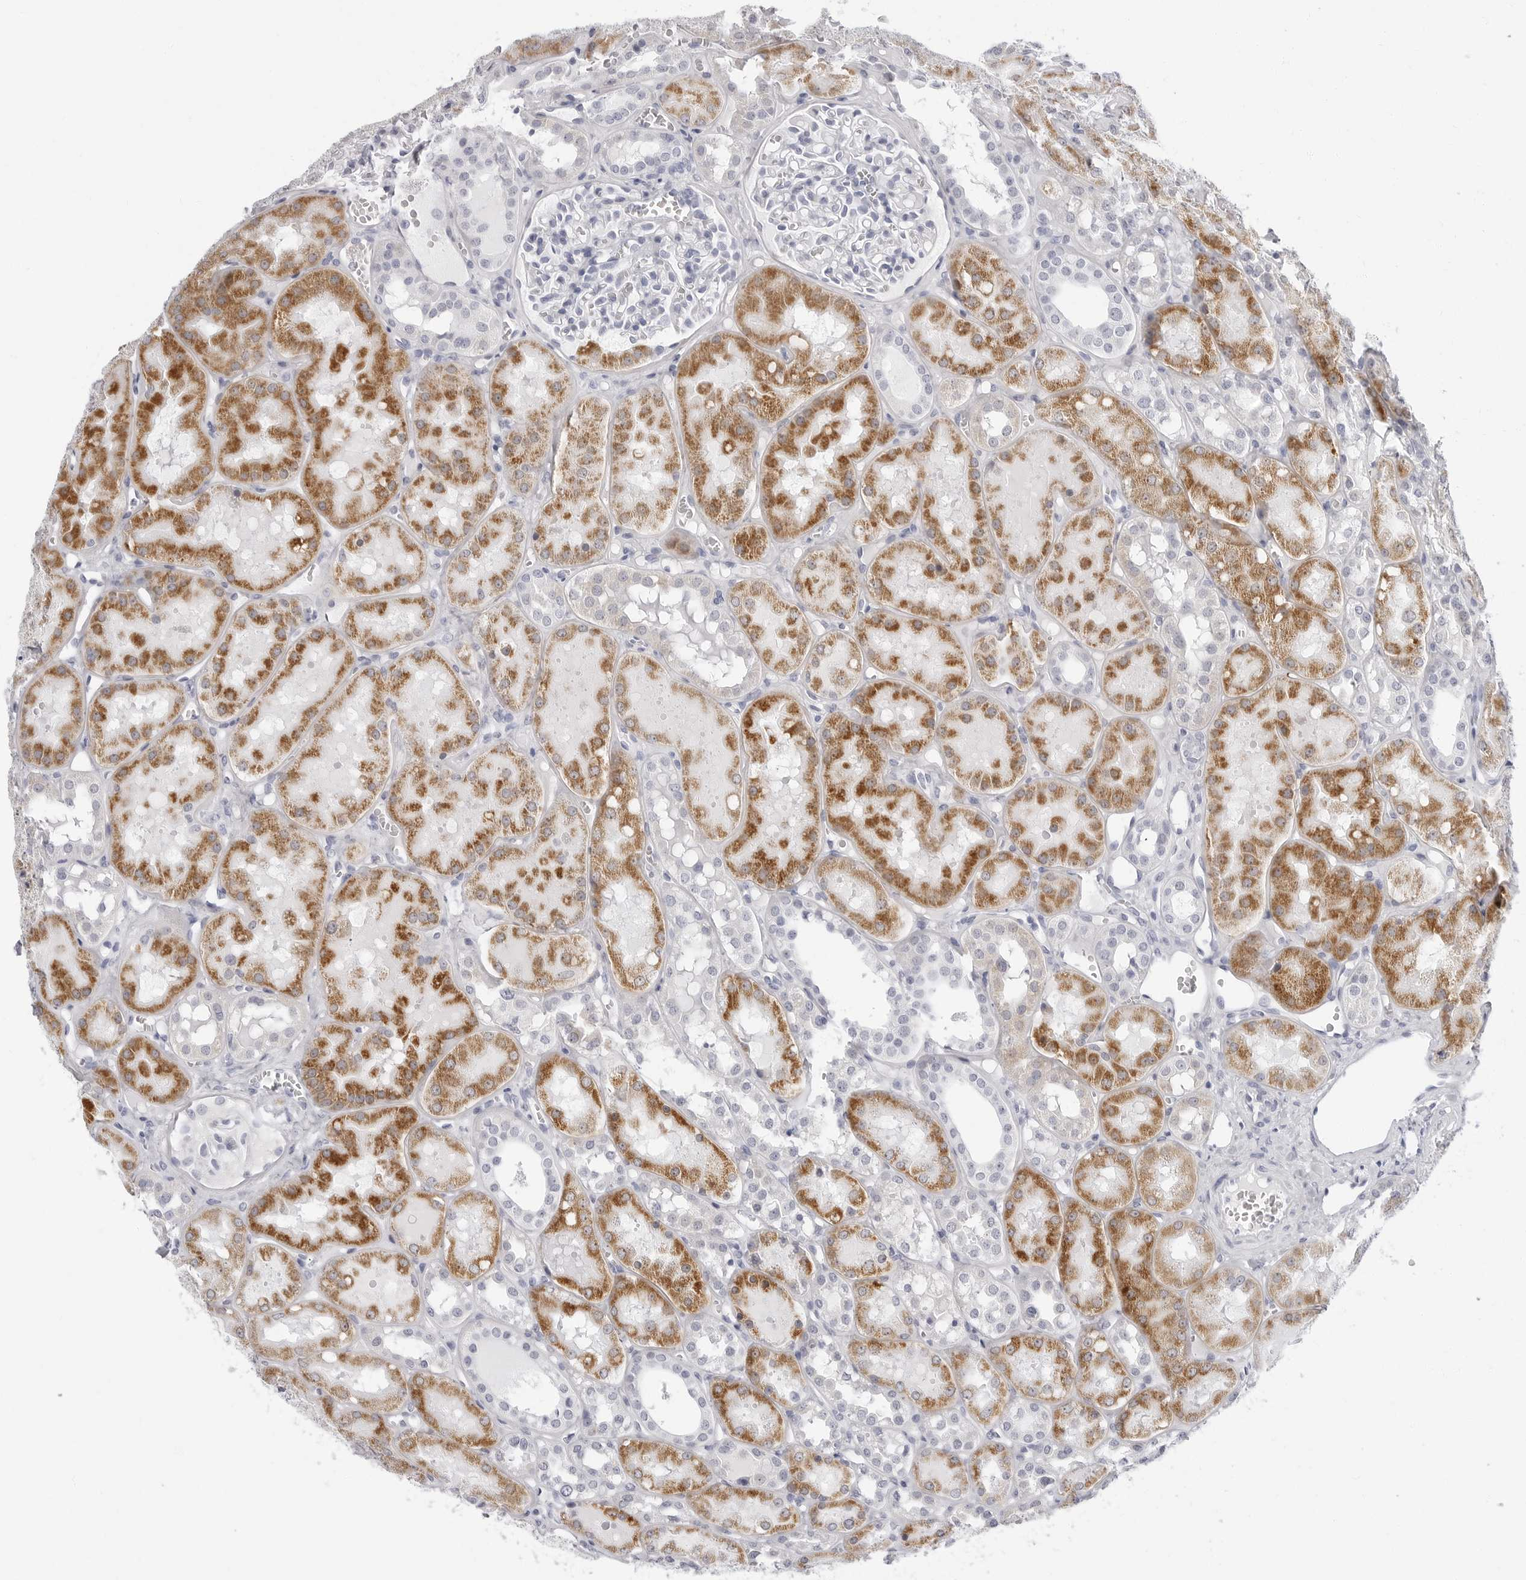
{"staining": {"intensity": "negative", "quantity": "none", "location": "none"}, "tissue": "kidney", "cell_type": "Cells in glomeruli", "image_type": "normal", "snomed": [{"axis": "morphology", "description": "Normal tissue, NOS"}, {"axis": "topography", "description": "Kidney"}], "caption": "An immunohistochemistry image of benign kidney is shown. There is no staining in cells in glomeruli of kidney. The staining was performed using DAB to visualize the protein expression in brown, while the nuclei were stained in blue with hematoxylin (Magnification: 20x).", "gene": "ERICH3", "patient": {"sex": "male", "age": 16}}